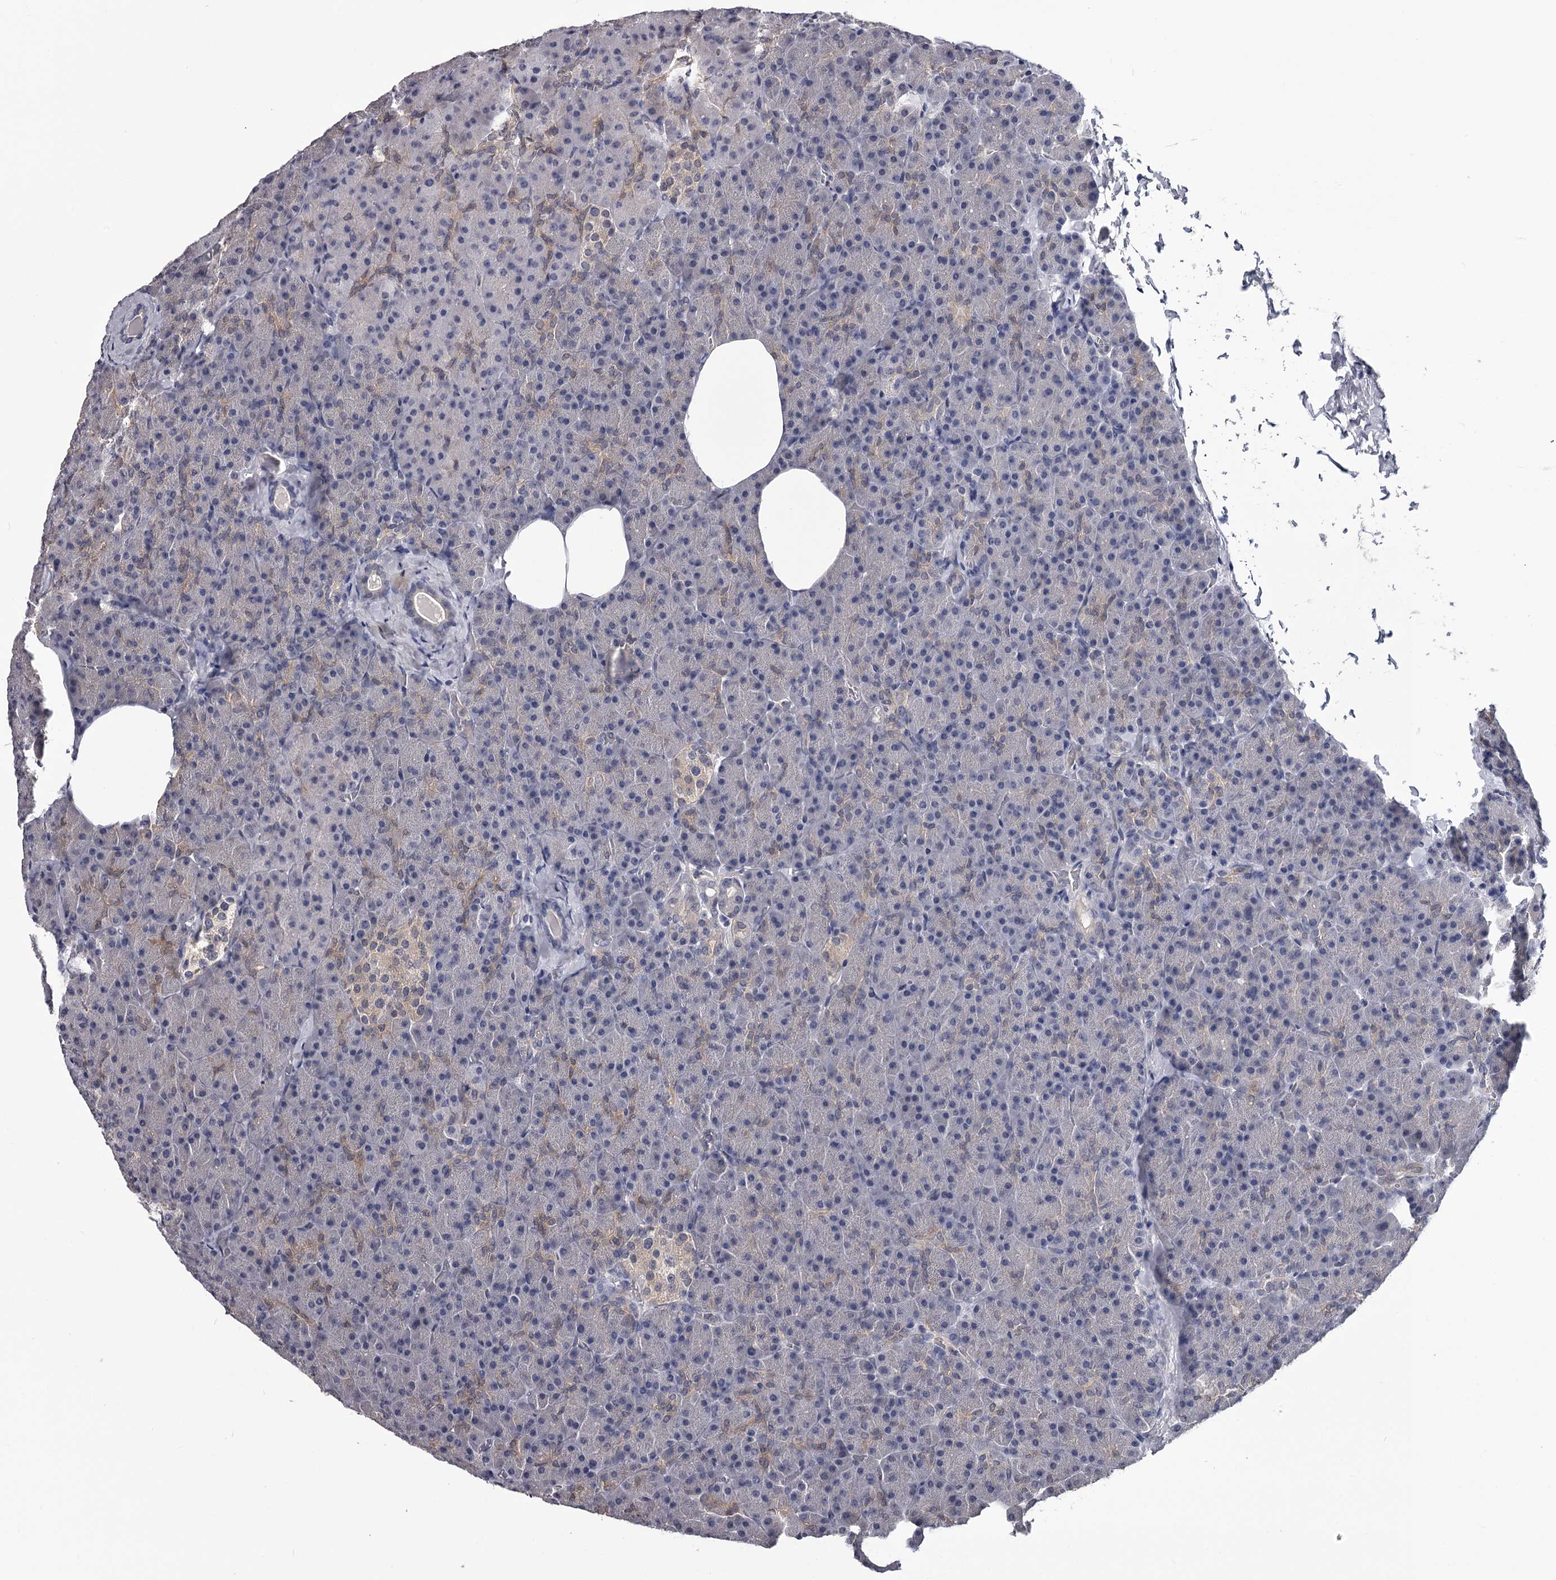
{"staining": {"intensity": "moderate", "quantity": "<25%", "location": "cytoplasmic/membranous"}, "tissue": "pancreas", "cell_type": "Exocrine glandular cells", "image_type": "normal", "snomed": [{"axis": "morphology", "description": "Normal tissue, NOS"}, {"axis": "morphology", "description": "Carcinoid, malignant, NOS"}, {"axis": "topography", "description": "Pancreas"}], "caption": "This histopathology image displays normal pancreas stained with immunohistochemistry (IHC) to label a protein in brown. The cytoplasmic/membranous of exocrine glandular cells show moderate positivity for the protein. Nuclei are counter-stained blue.", "gene": "GSTO1", "patient": {"sex": "female", "age": 35}}